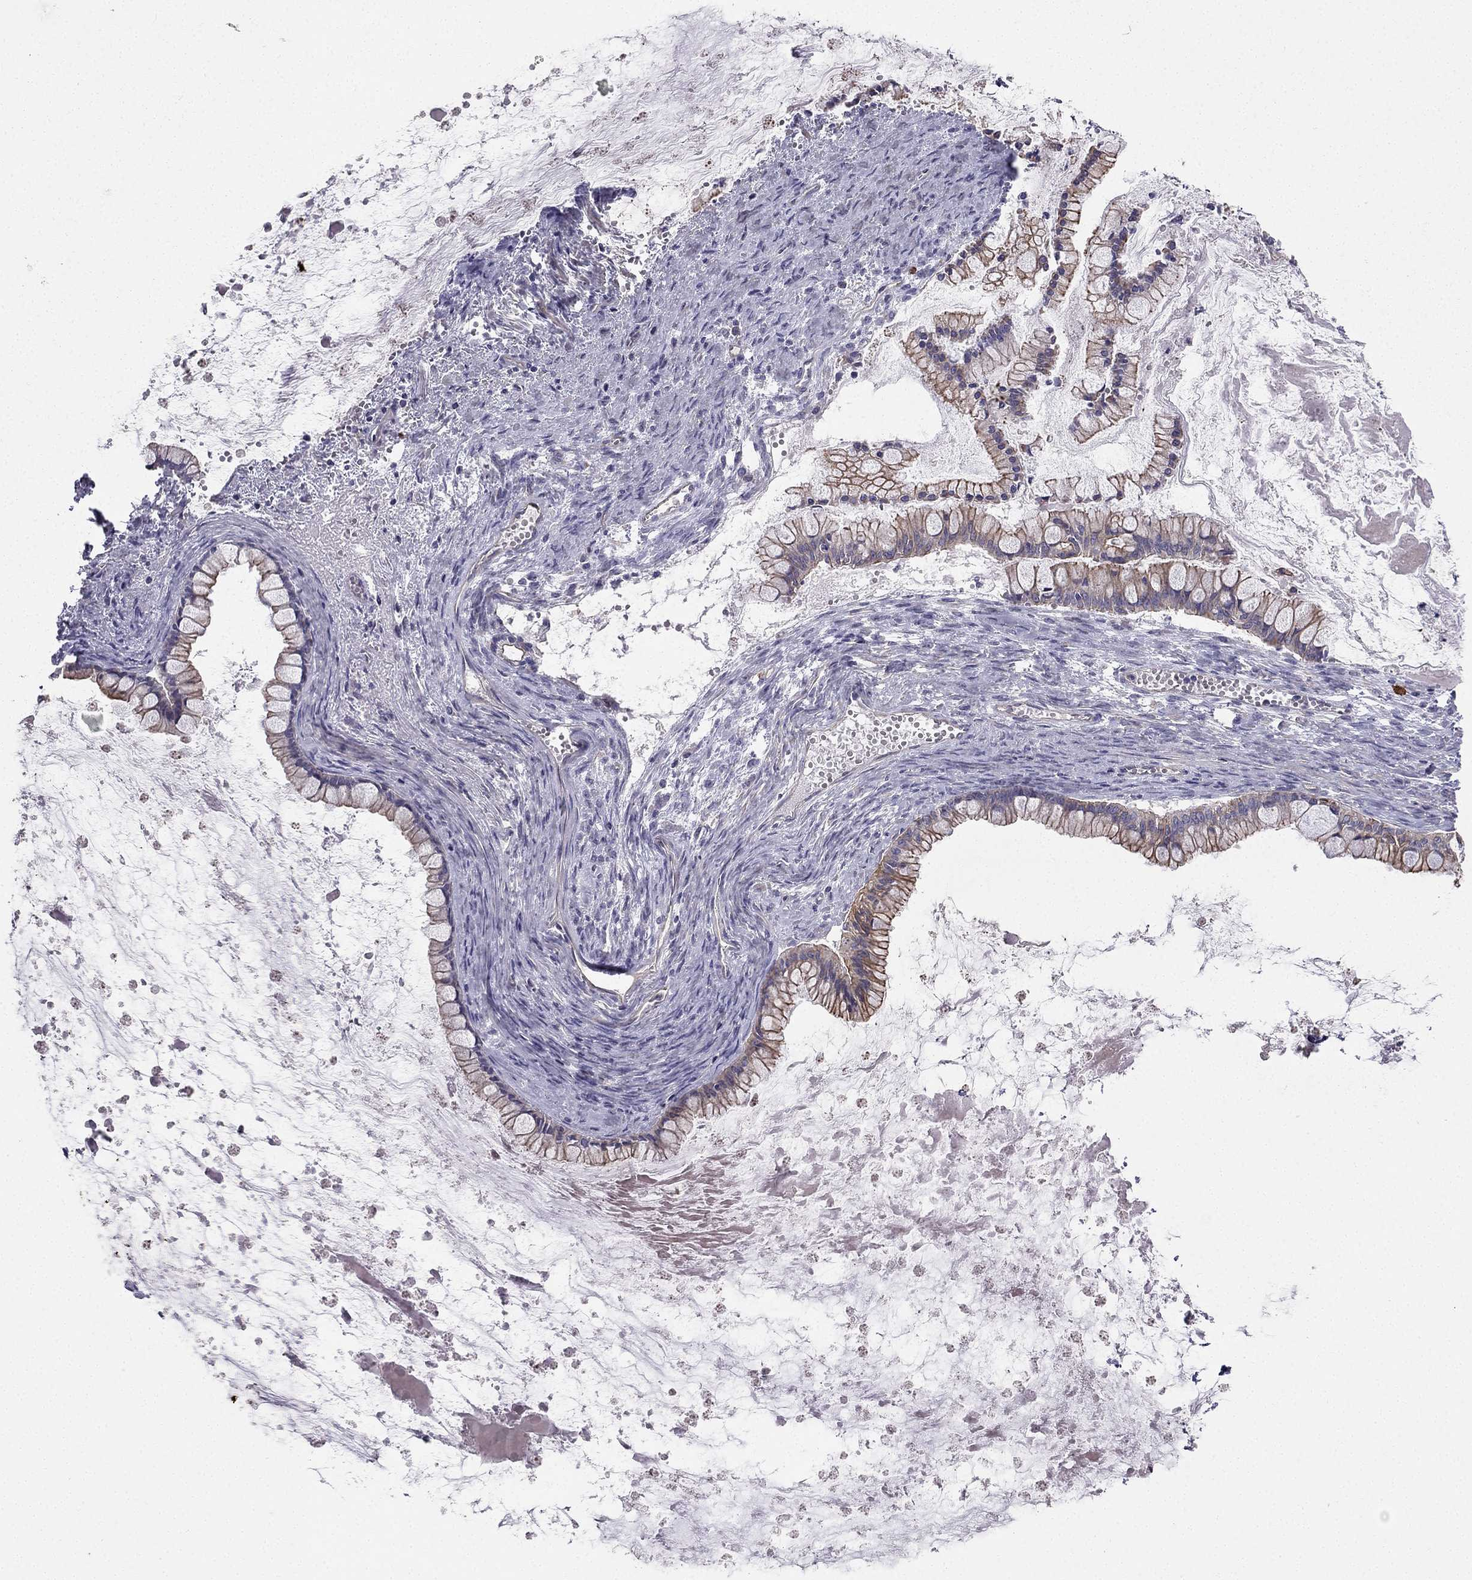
{"staining": {"intensity": "moderate", "quantity": "25%-75%", "location": "cytoplasmic/membranous"}, "tissue": "ovarian cancer", "cell_type": "Tumor cells", "image_type": "cancer", "snomed": [{"axis": "morphology", "description": "Cystadenocarcinoma, mucinous, NOS"}, {"axis": "topography", "description": "Ovary"}], "caption": "Moderate cytoplasmic/membranous protein expression is present in approximately 25%-75% of tumor cells in mucinous cystadenocarcinoma (ovarian).", "gene": "ENOX1", "patient": {"sex": "female", "age": 67}}